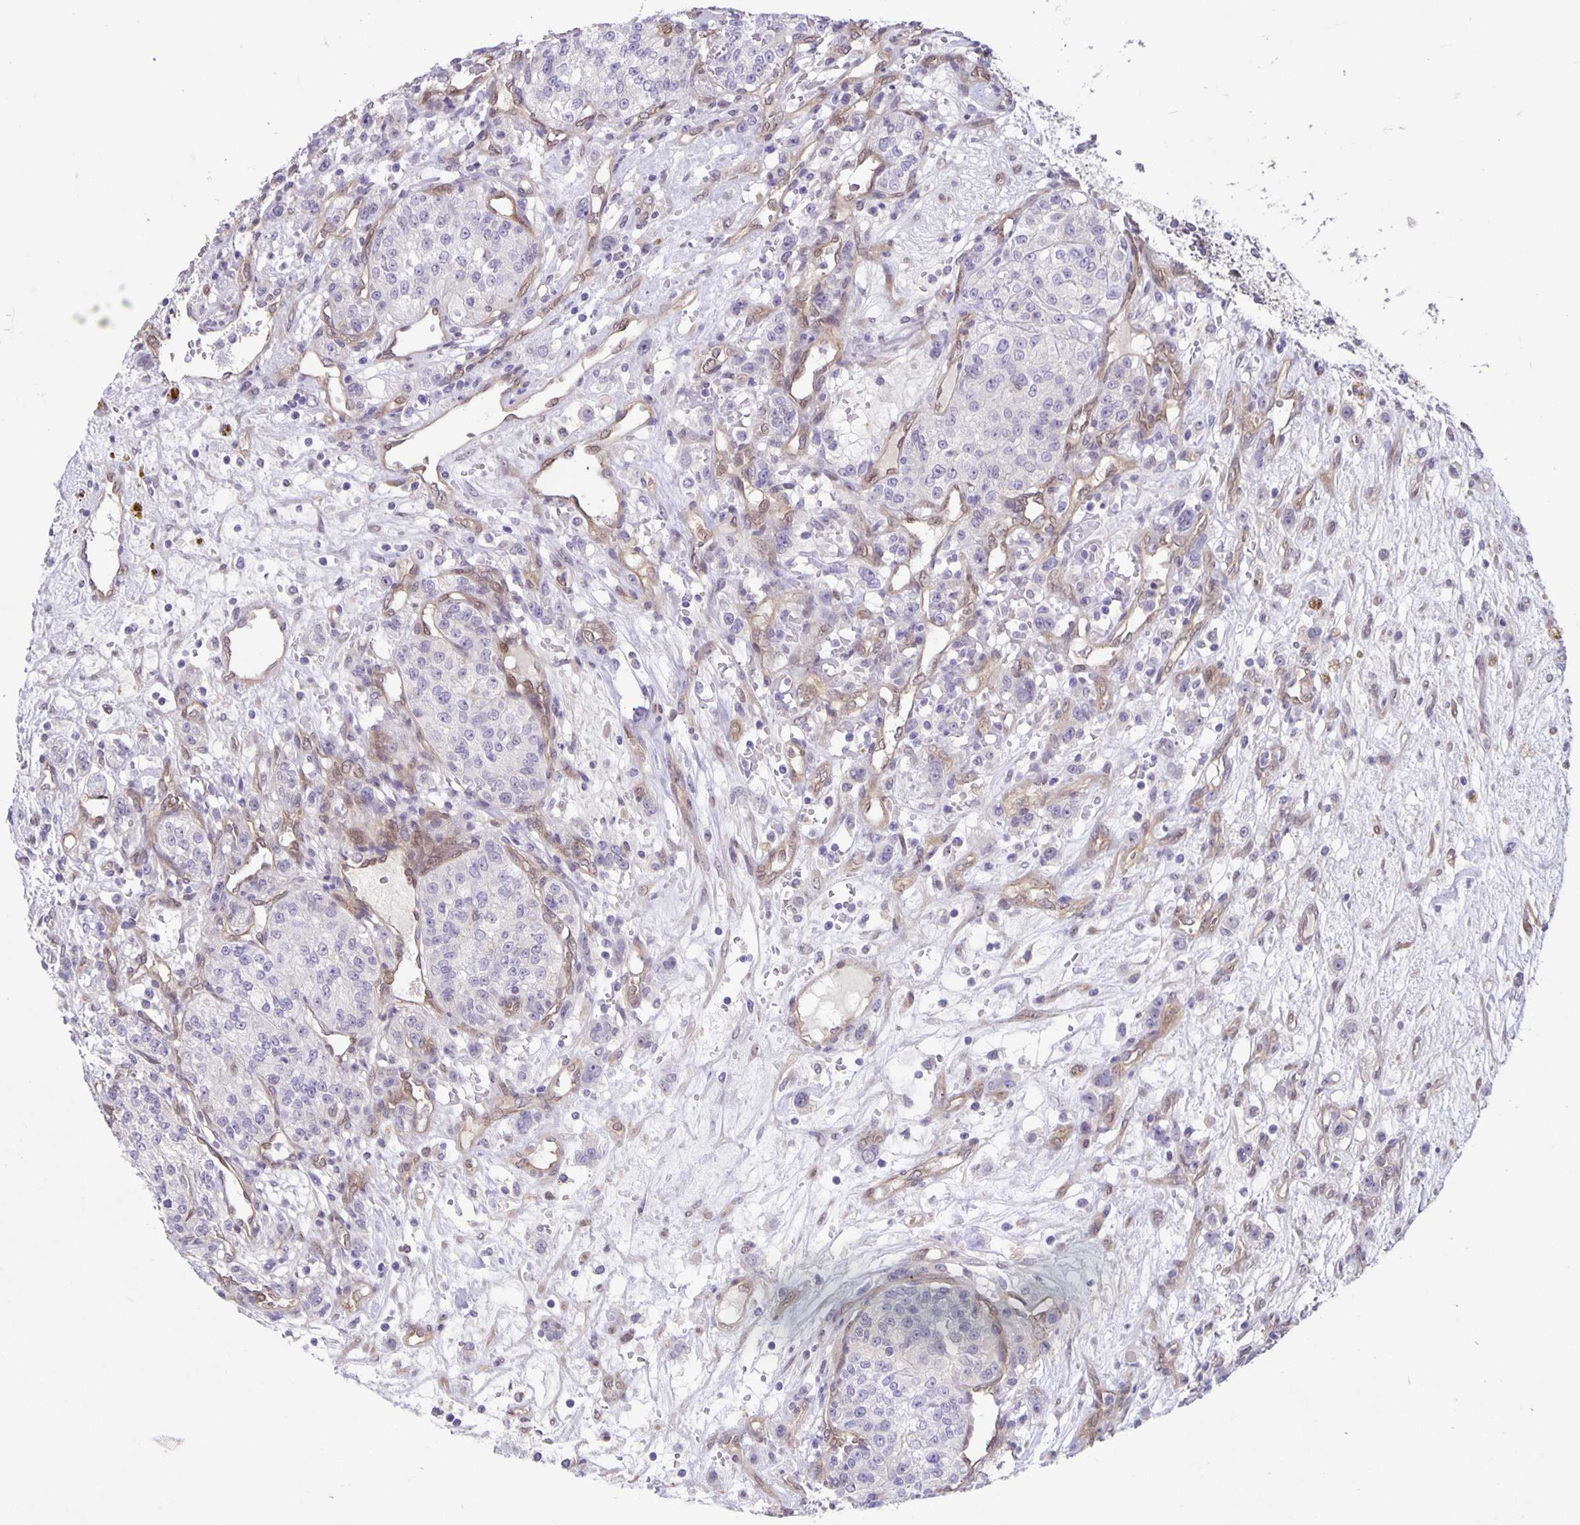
{"staining": {"intensity": "negative", "quantity": "none", "location": "none"}, "tissue": "renal cancer", "cell_type": "Tumor cells", "image_type": "cancer", "snomed": [{"axis": "morphology", "description": "Adenocarcinoma, NOS"}, {"axis": "topography", "description": "Kidney"}], "caption": "Renal cancer (adenocarcinoma) was stained to show a protein in brown. There is no significant positivity in tumor cells.", "gene": "TAX1BP3", "patient": {"sex": "female", "age": 63}}